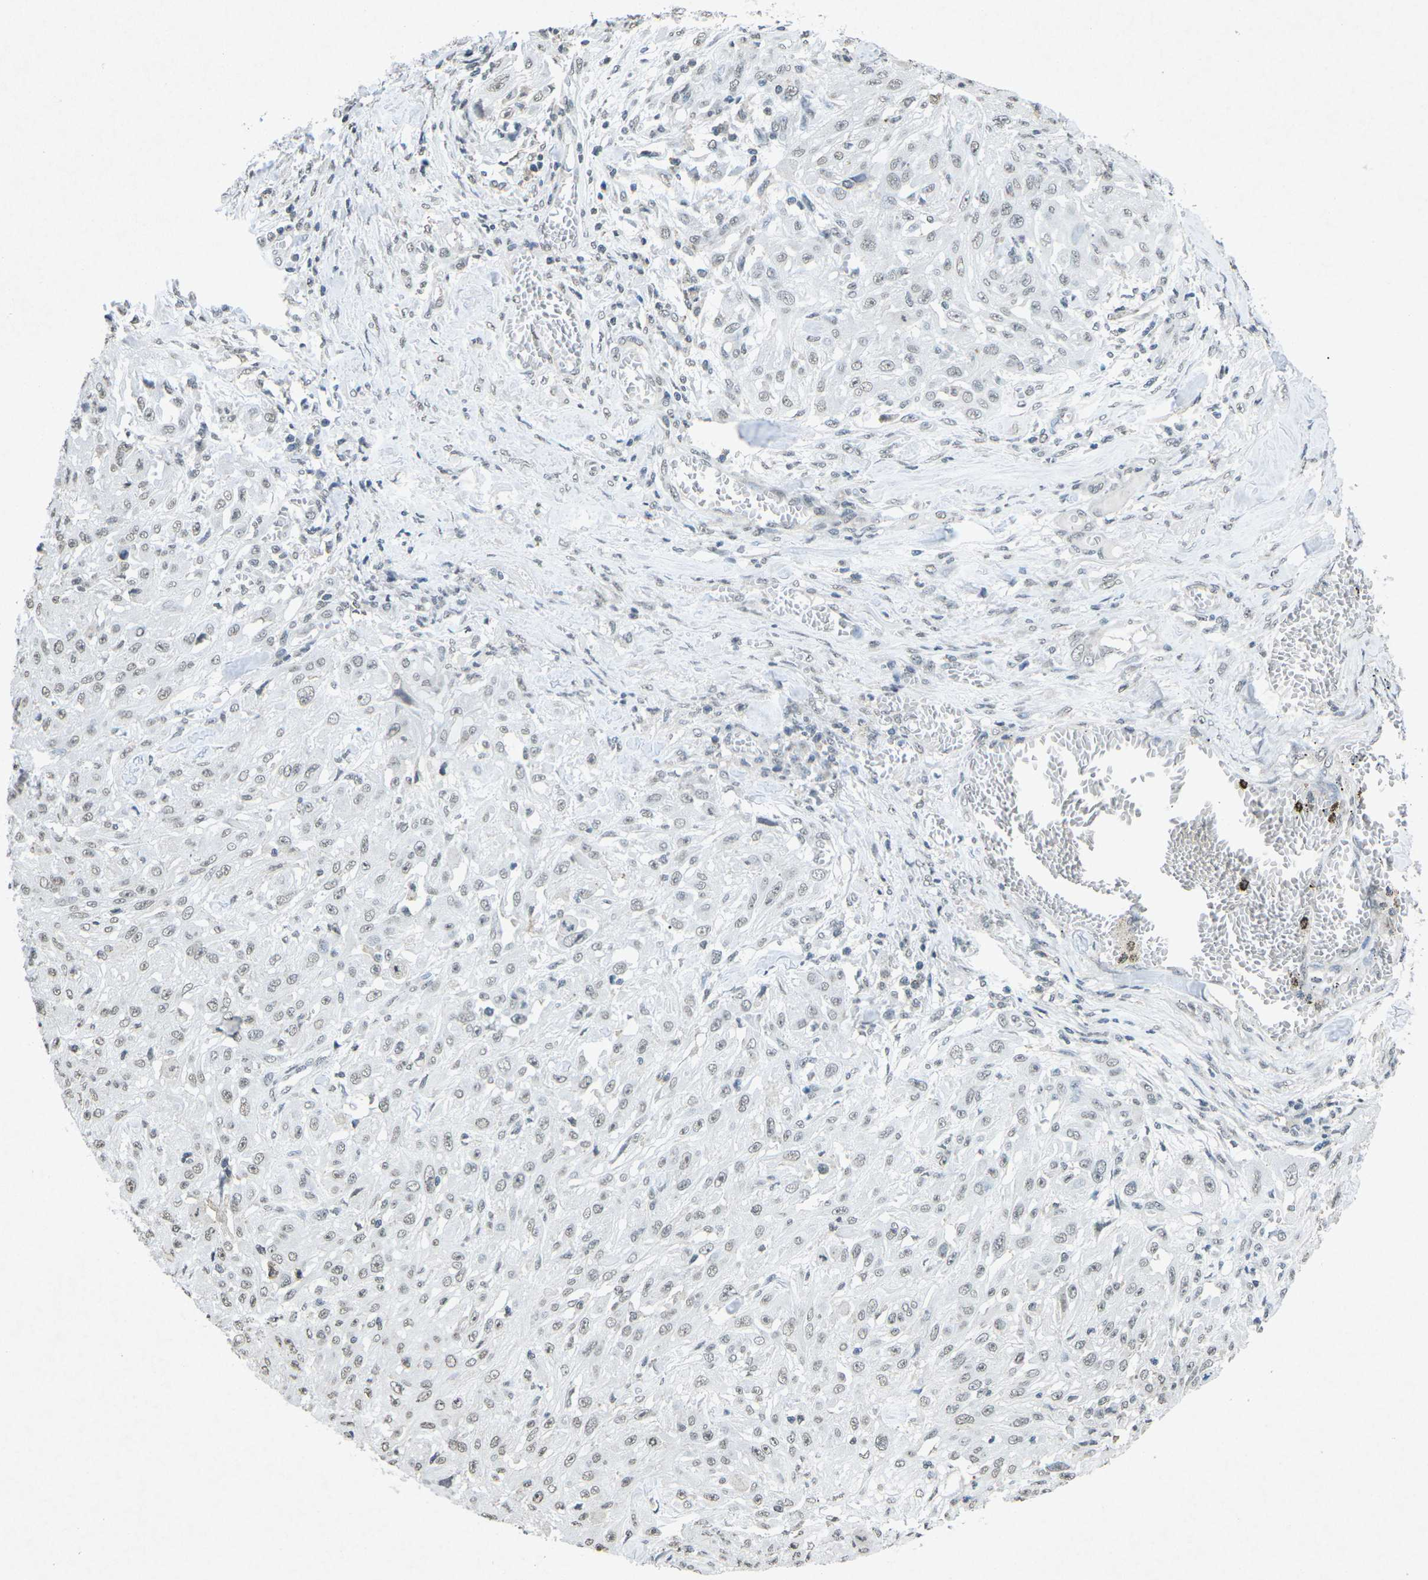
{"staining": {"intensity": "weak", "quantity": "25%-75%", "location": "nuclear"}, "tissue": "skin cancer", "cell_type": "Tumor cells", "image_type": "cancer", "snomed": [{"axis": "morphology", "description": "Squamous cell carcinoma, NOS"}, {"axis": "morphology", "description": "Squamous cell carcinoma, metastatic, NOS"}, {"axis": "topography", "description": "Skin"}, {"axis": "topography", "description": "Lymph node"}], "caption": "IHC of human skin cancer reveals low levels of weak nuclear staining in approximately 25%-75% of tumor cells. (brown staining indicates protein expression, while blue staining denotes nuclei).", "gene": "TFR2", "patient": {"sex": "male", "age": 75}}